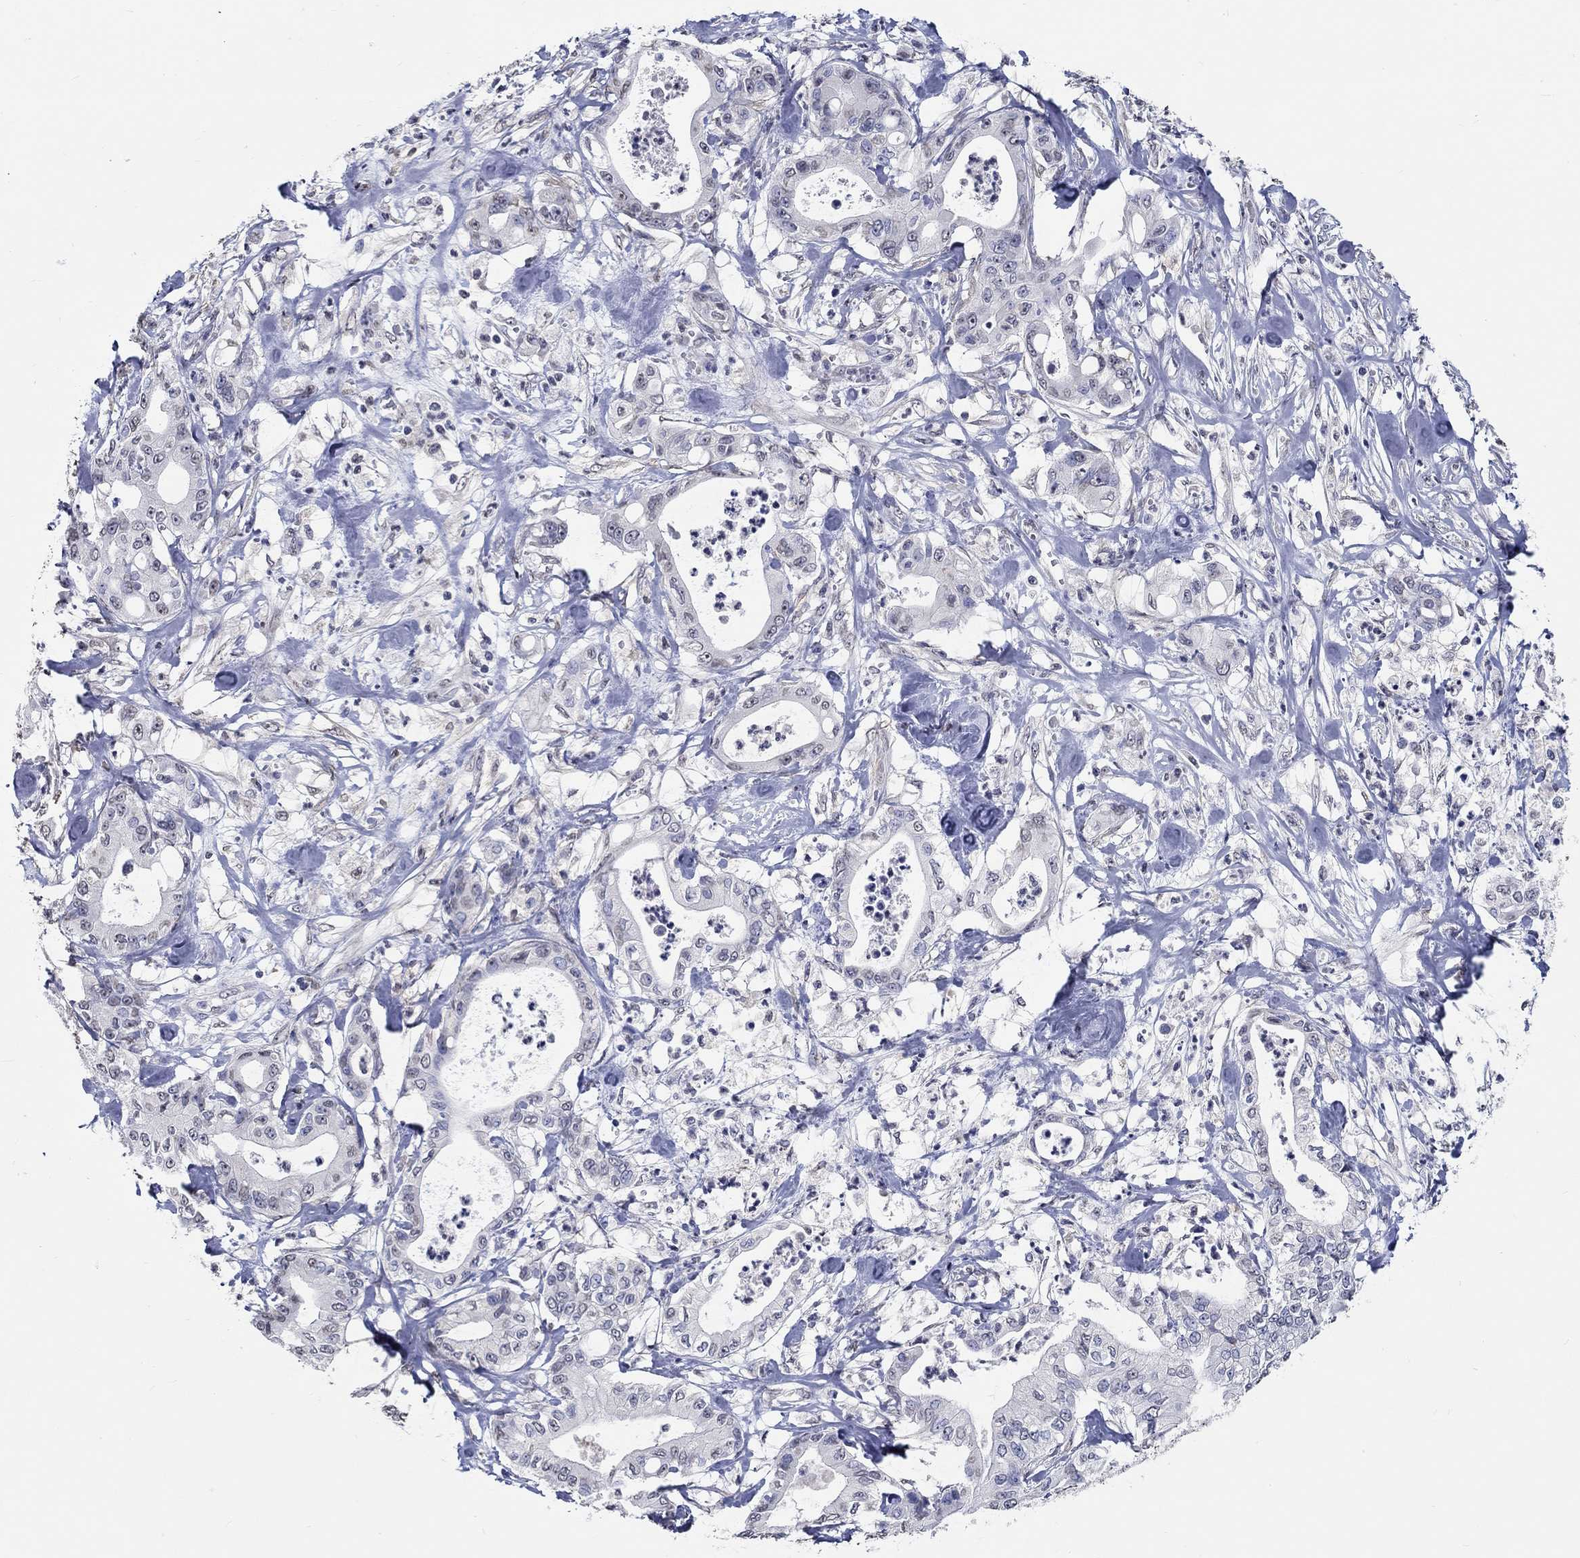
{"staining": {"intensity": "negative", "quantity": "none", "location": "none"}, "tissue": "pancreatic cancer", "cell_type": "Tumor cells", "image_type": "cancer", "snomed": [{"axis": "morphology", "description": "Adenocarcinoma, NOS"}, {"axis": "topography", "description": "Pancreas"}], "caption": "Immunohistochemical staining of pancreatic cancer (adenocarcinoma) demonstrates no significant expression in tumor cells. (Brightfield microscopy of DAB immunohistochemistry (IHC) at high magnification).", "gene": "PDE1B", "patient": {"sex": "male", "age": 71}}